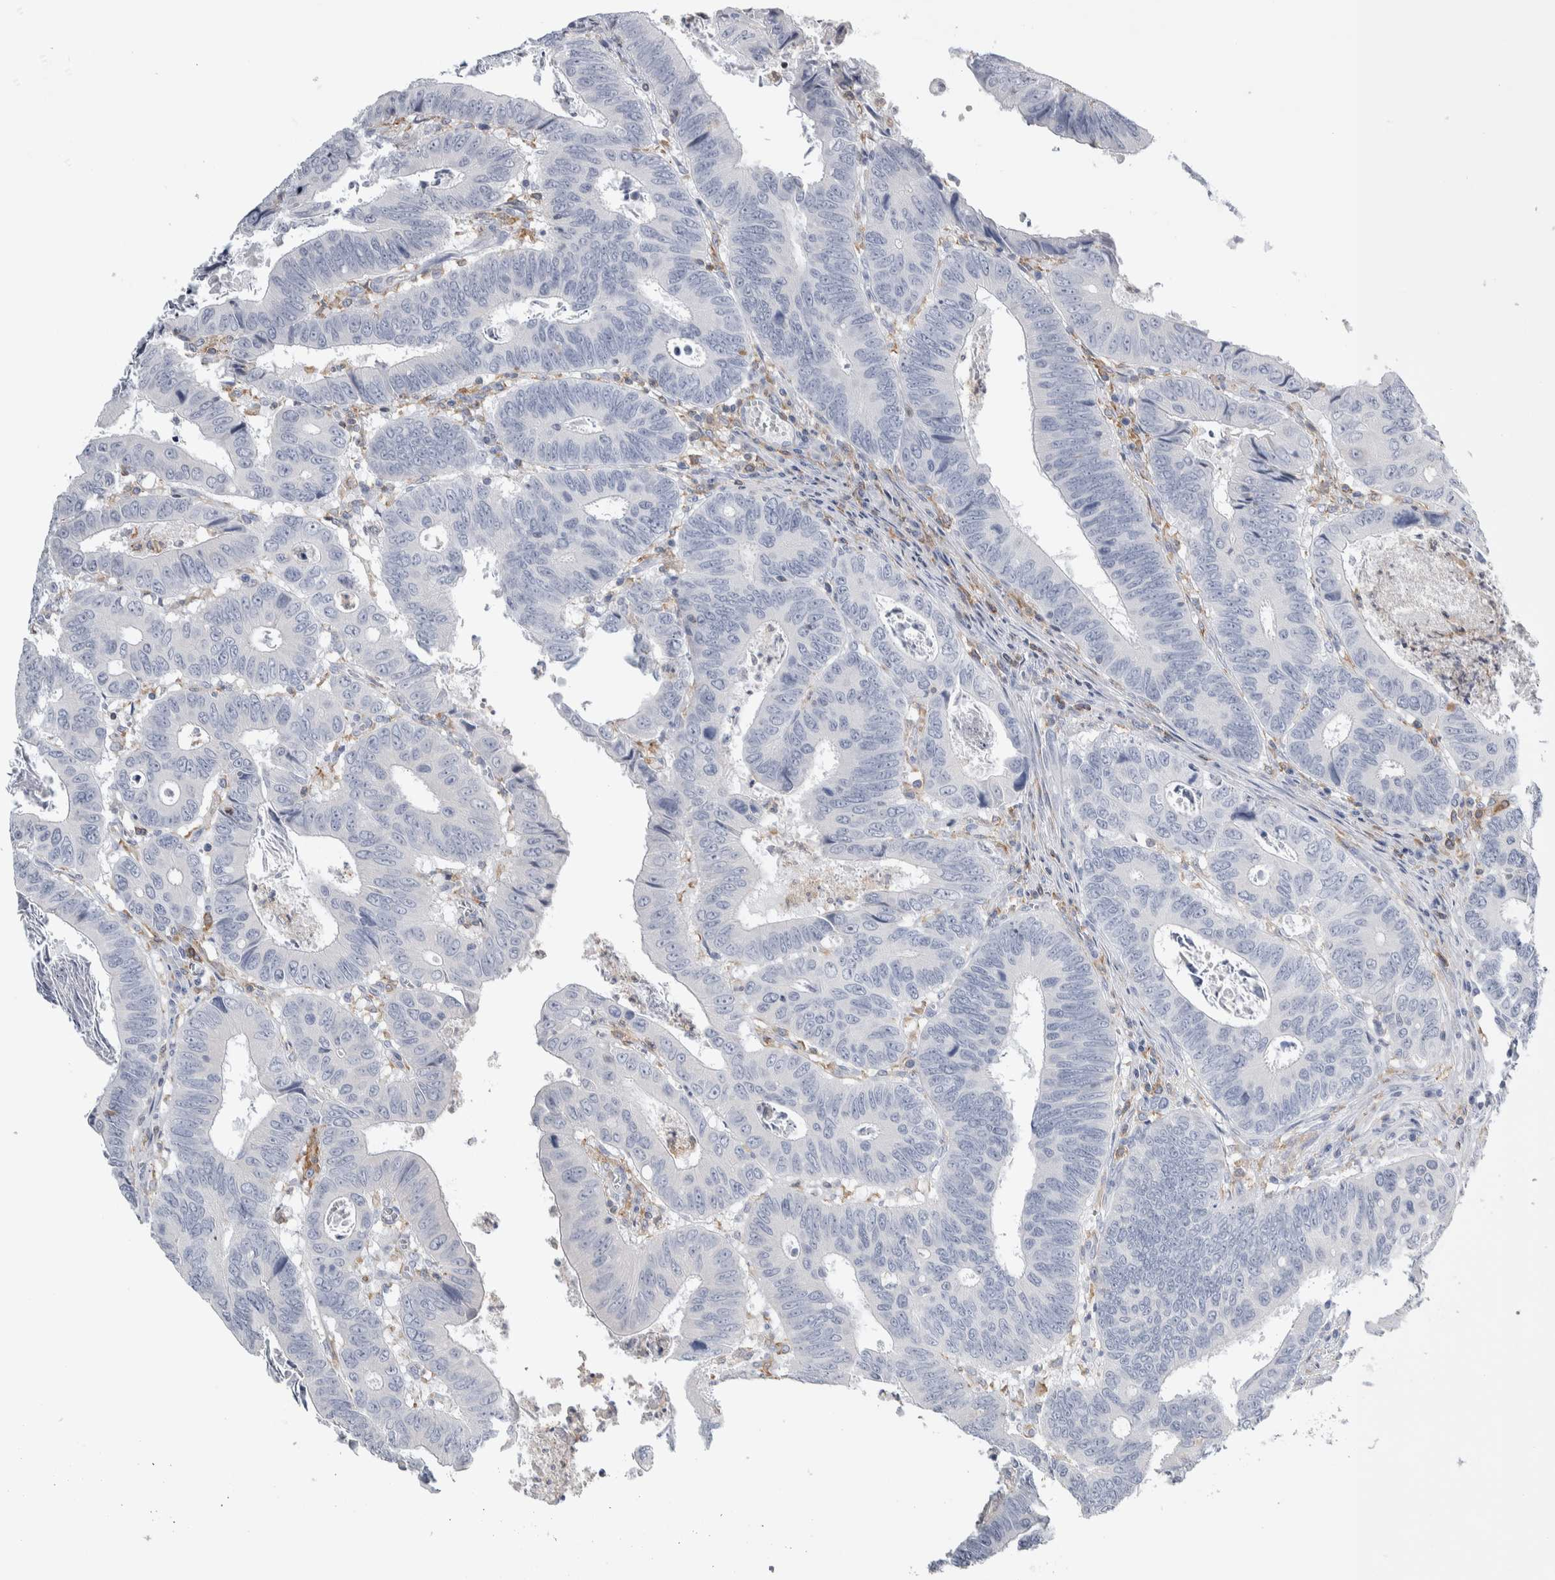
{"staining": {"intensity": "negative", "quantity": "none", "location": "none"}, "tissue": "colorectal cancer", "cell_type": "Tumor cells", "image_type": "cancer", "snomed": [{"axis": "morphology", "description": "Adenocarcinoma, NOS"}, {"axis": "topography", "description": "Colon"}], "caption": "High power microscopy histopathology image of an IHC micrograph of colorectal cancer (adenocarcinoma), revealing no significant expression in tumor cells.", "gene": "SKAP2", "patient": {"sex": "male", "age": 72}}